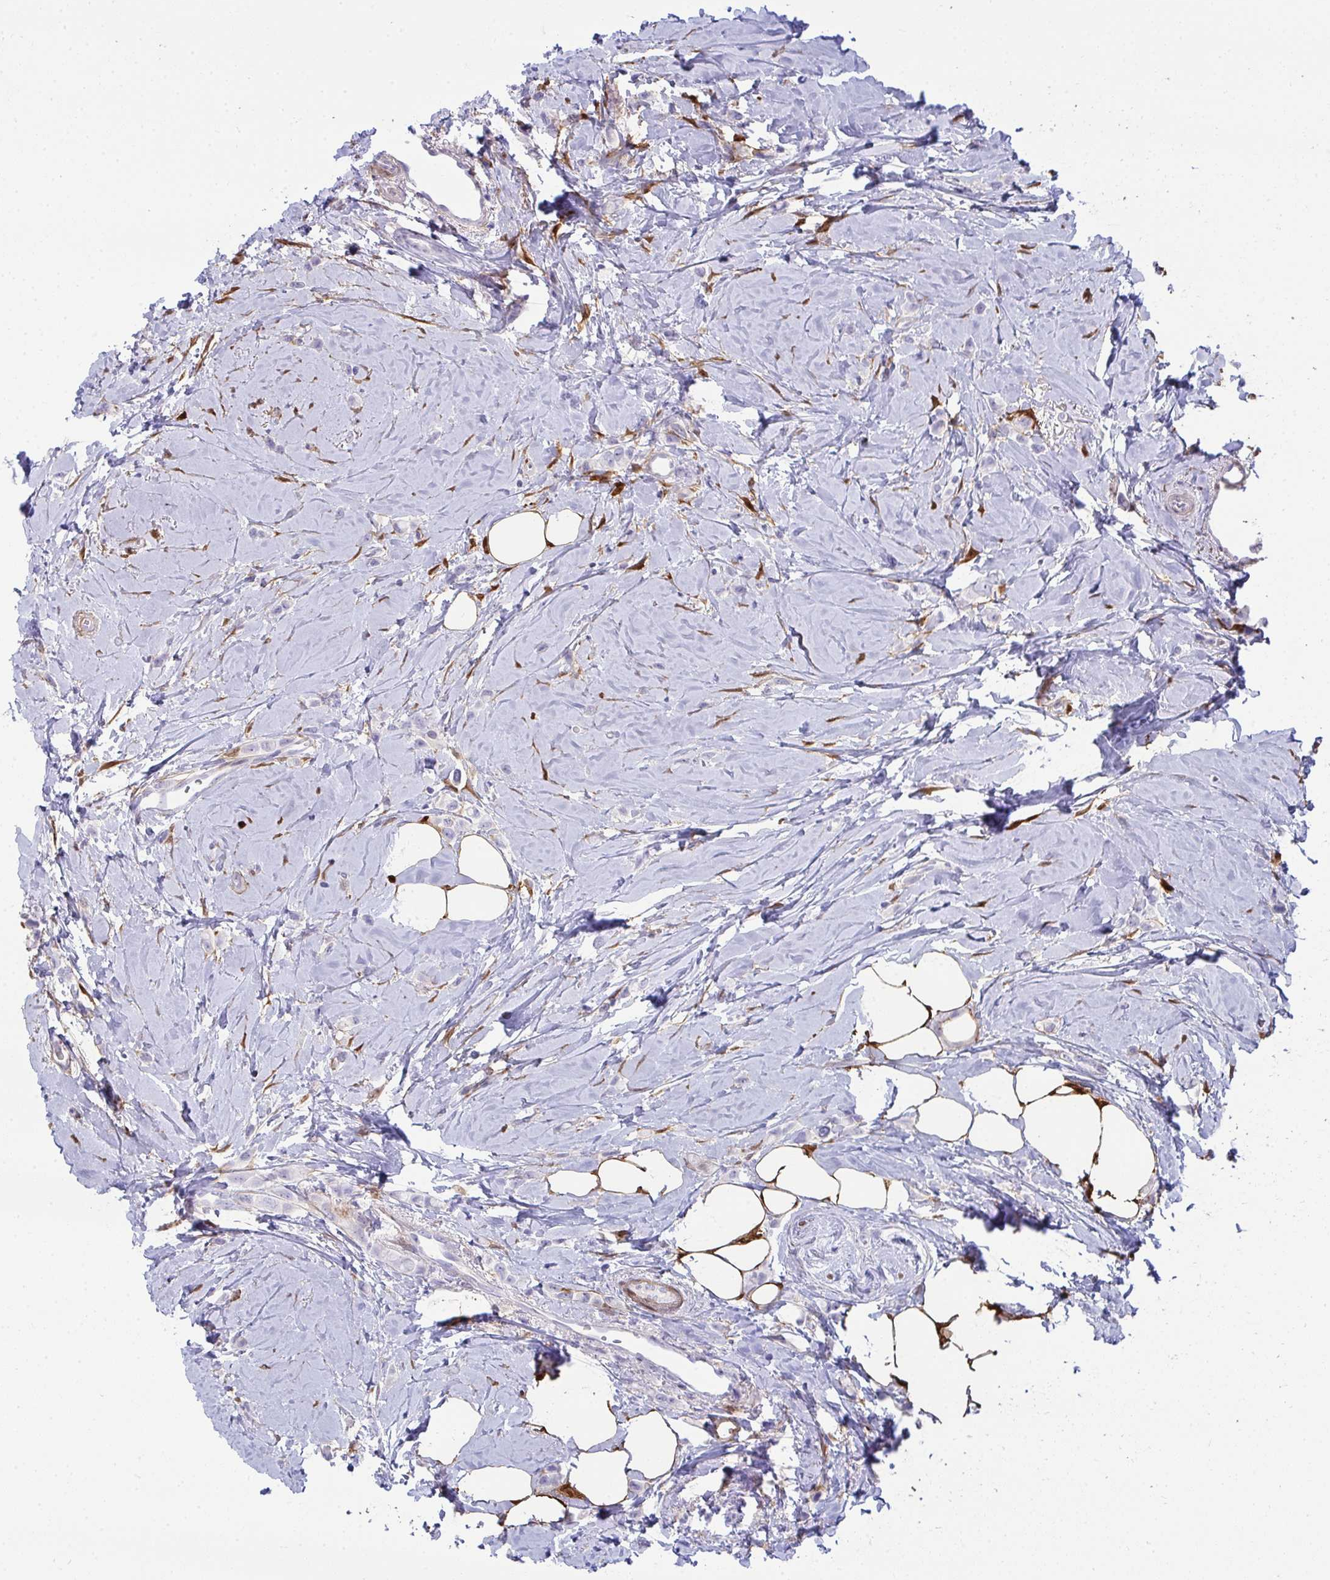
{"staining": {"intensity": "negative", "quantity": "none", "location": "none"}, "tissue": "breast cancer", "cell_type": "Tumor cells", "image_type": "cancer", "snomed": [{"axis": "morphology", "description": "Lobular carcinoma"}, {"axis": "topography", "description": "Breast"}], "caption": "Tumor cells are negative for brown protein staining in breast cancer.", "gene": "HSPB6", "patient": {"sex": "female", "age": 66}}